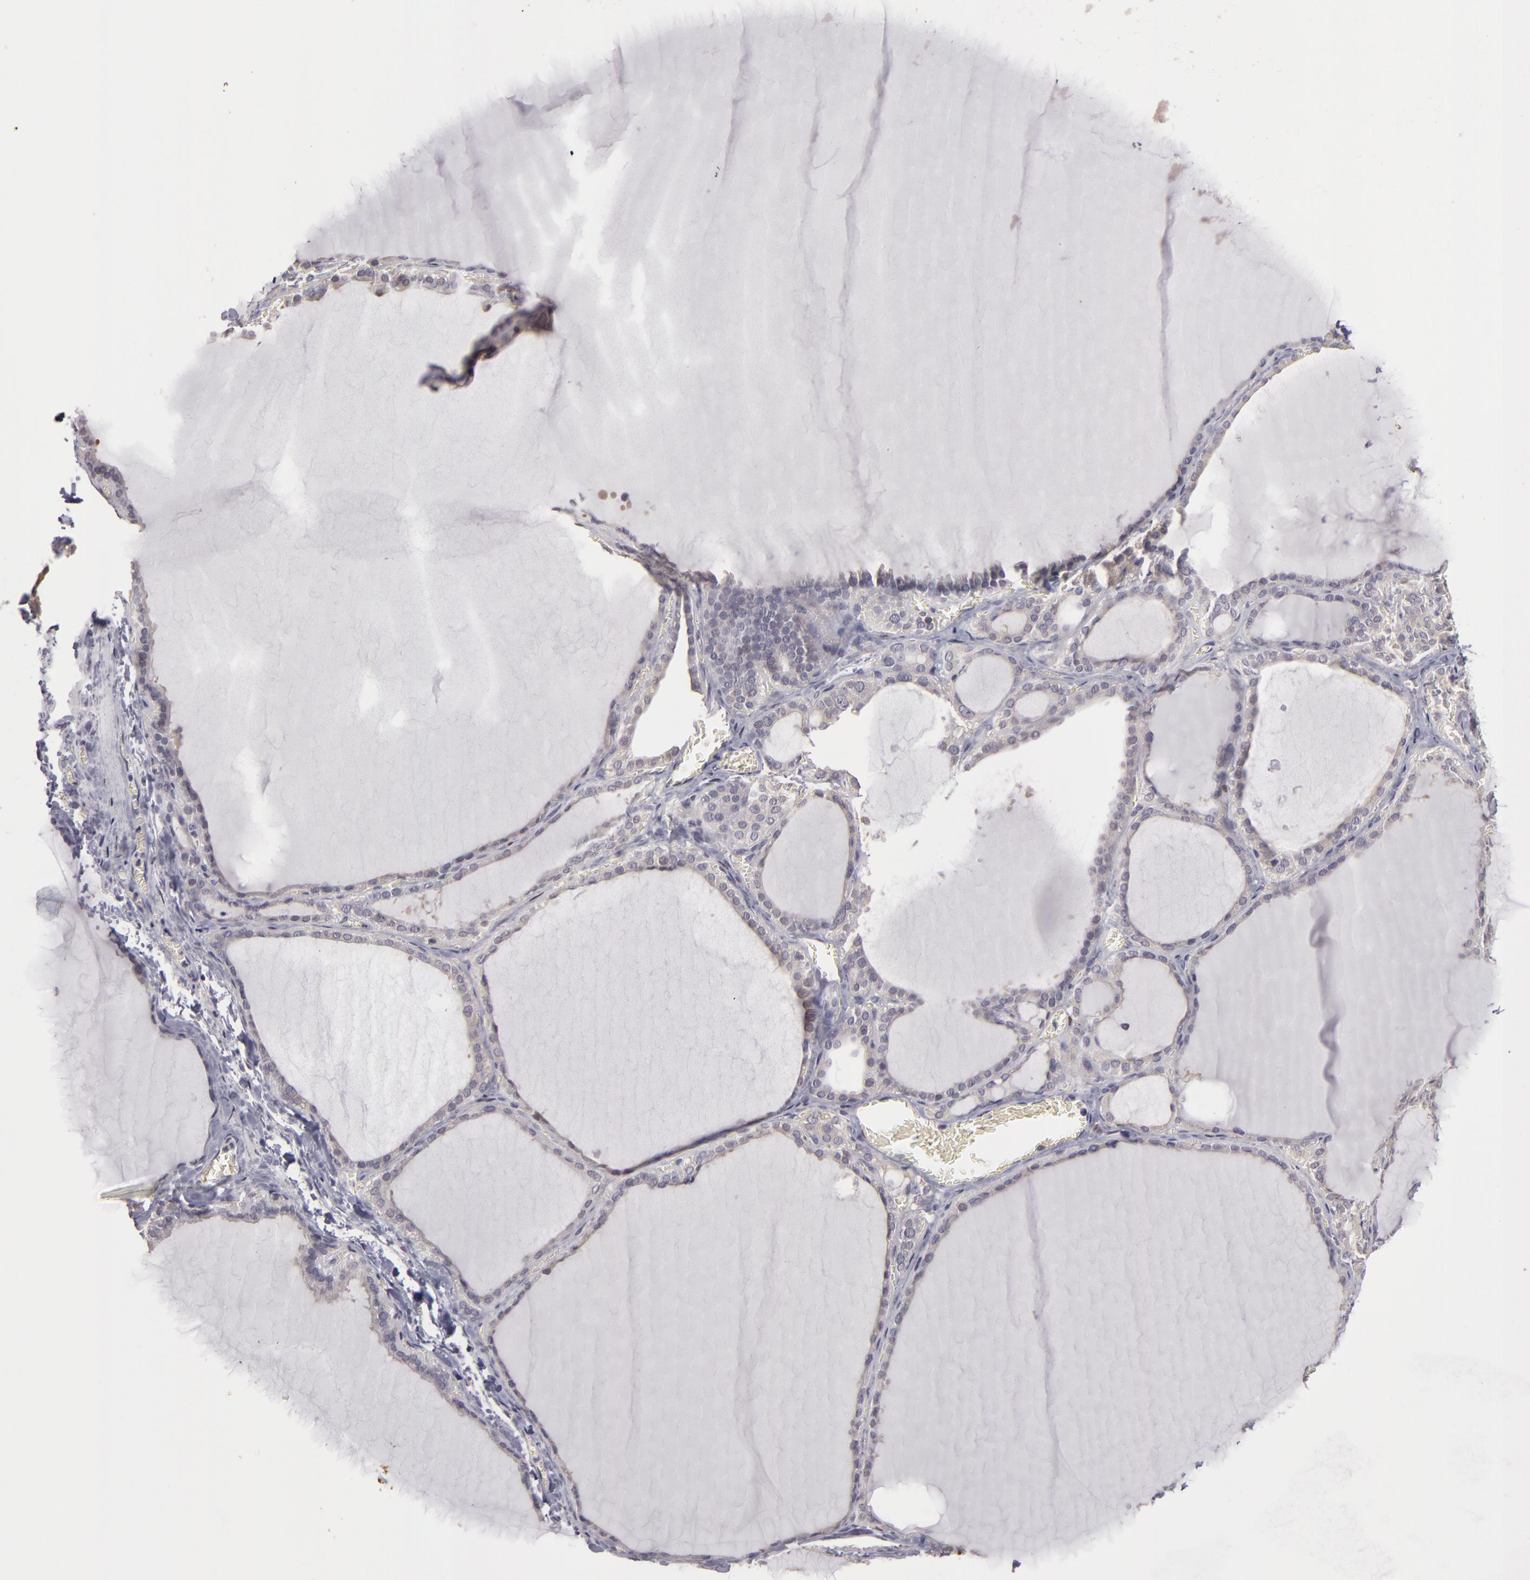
{"staining": {"intensity": "negative", "quantity": "none", "location": "none"}, "tissue": "thyroid gland", "cell_type": "Glandular cells", "image_type": "normal", "snomed": [{"axis": "morphology", "description": "Normal tissue, NOS"}, {"axis": "topography", "description": "Thyroid gland"}], "caption": "Image shows no protein staining in glandular cells of unremarkable thyroid gland.", "gene": "GNPDA1", "patient": {"sex": "female", "age": 55}}